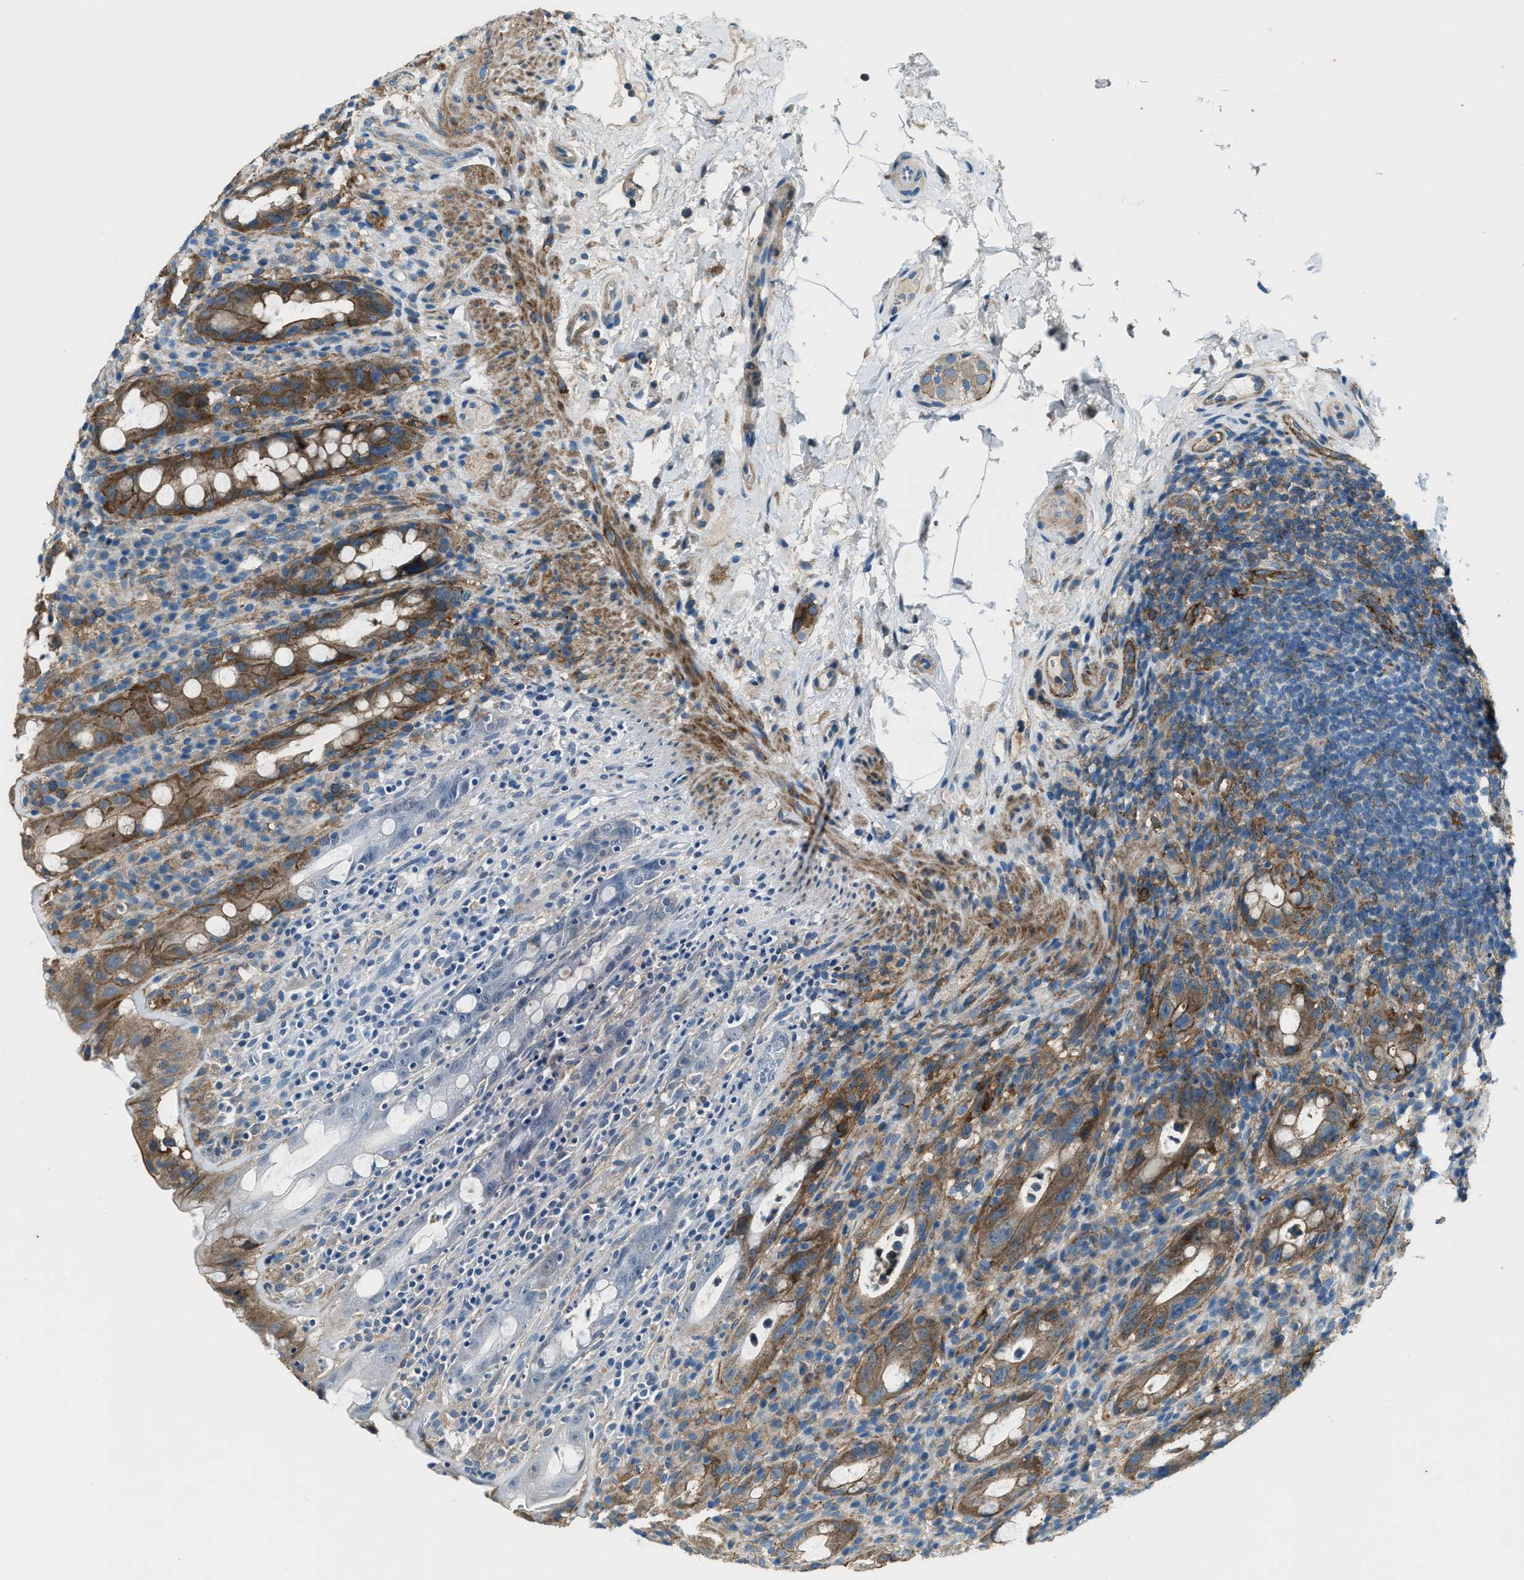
{"staining": {"intensity": "moderate", "quantity": ">75%", "location": "cytoplasmic/membranous"}, "tissue": "rectum", "cell_type": "Glandular cells", "image_type": "normal", "snomed": [{"axis": "morphology", "description": "Normal tissue, NOS"}, {"axis": "topography", "description": "Rectum"}], "caption": "IHC (DAB (3,3'-diaminobenzidine)) staining of normal human rectum displays moderate cytoplasmic/membranous protein positivity in about >75% of glandular cells.", "gene": "SVIL", "patient": {"sex": "male", "age": 44}}